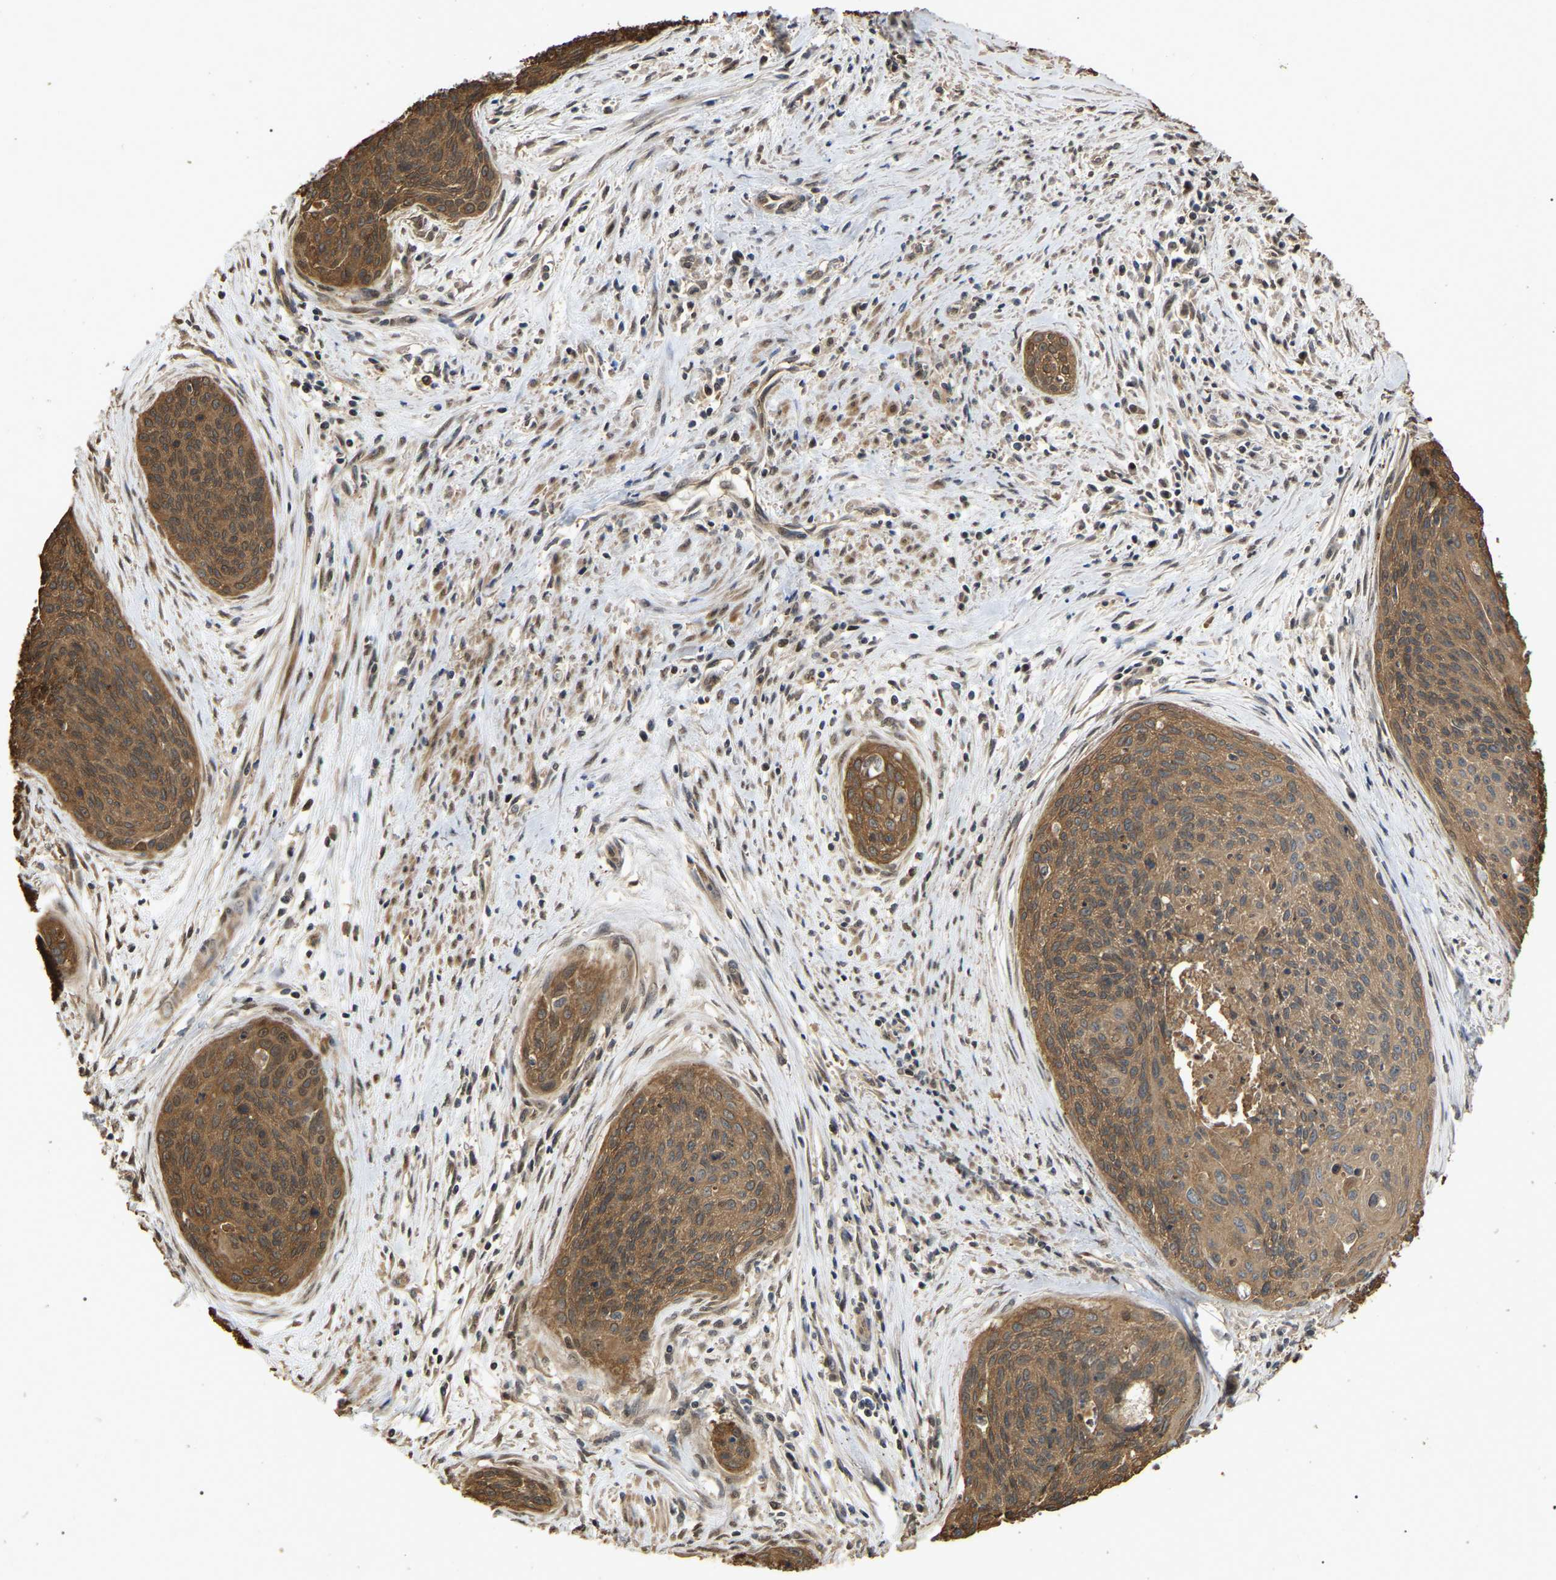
{"staining": {"intensity": "moderate", "quantity": ">75%", "location": "cytoplasmic/membranous"}, "tissue": "cervical cancer", "cell_type": "Tumor cells", "image_type": "cancer", "snomed": [{"axis": "morphology", "description": "Squamous cell carcinoma, NOS"}, {"axis": "topography", "description": "Cervix"}], "caption": "Tumor cells display medium levels of moderate cytoplasmic/membranous expression in about >75% of cells in cervical squamous cell carcinoma. The staining is performed using DAB brown chromogen to label protein expression. The nuclei are counter-stained blue using hematoxylin.", "gene": "FAM219A", "patient": {"sex": "female", "age": 55}}